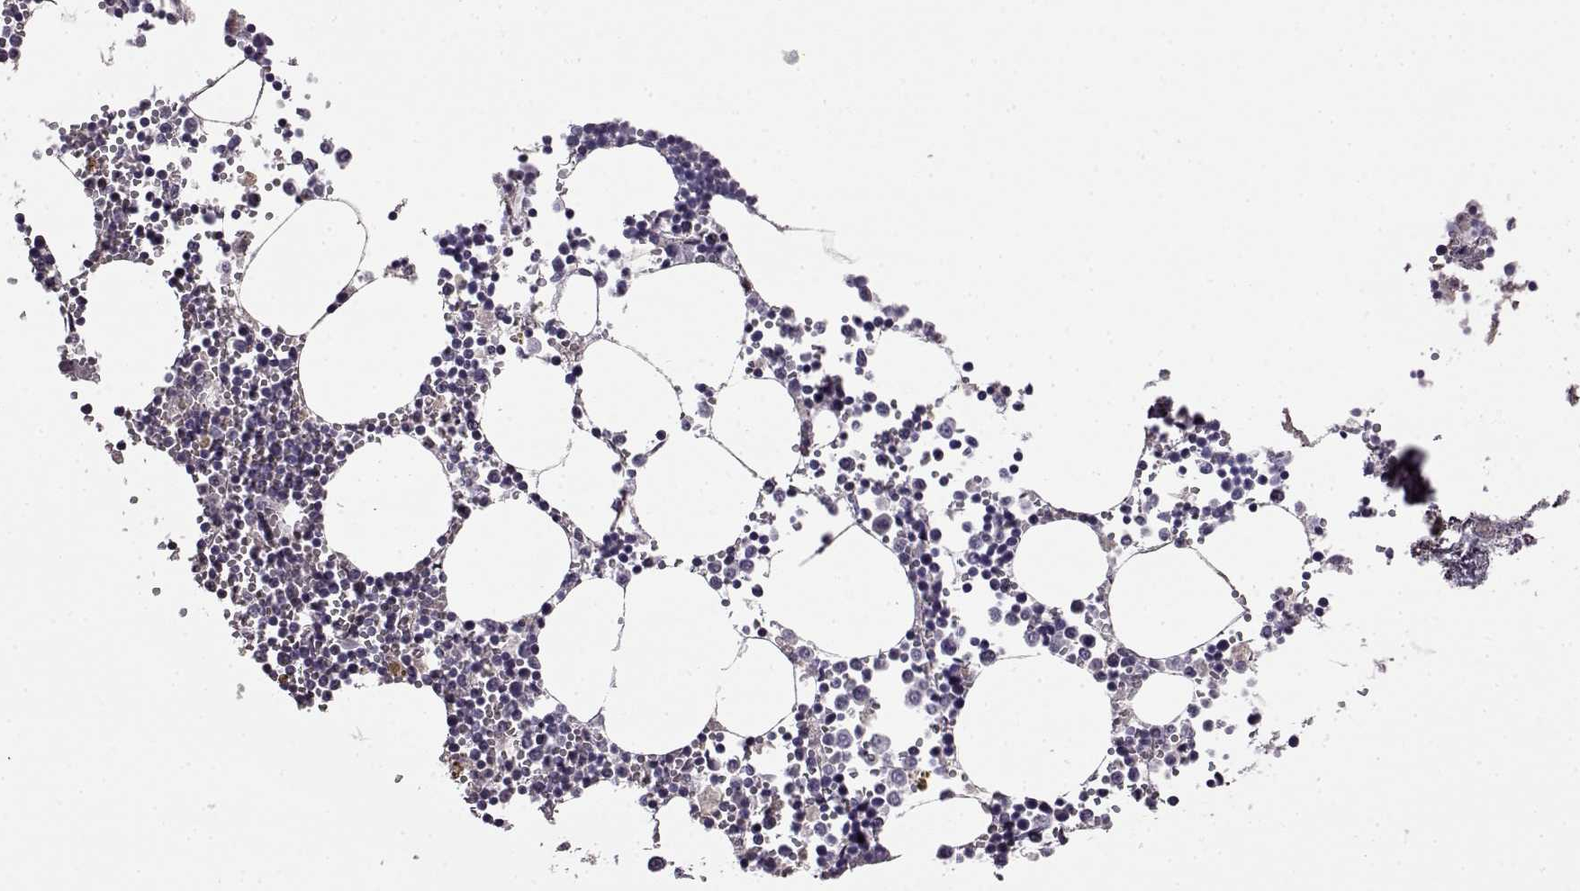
{"staining": {"intensity": "negative", "quantity": "none", "location": "none"}, "tissue": "bone marrow", "cell_type": "Hematopoietic cells", "image_type": "normal", "snomed": [{"axis": "morphology", "description": "Normal tissue, NOS"}, {"axis": "topography", "description": "Bone marrow"}], "caption": "Immunohistochemistry (IHC) image of benign bone marrow stained for a protein (brown), which displays no positivity in hematopoietic cells.", "gene": "EDDM3B", "patient": {"sex": "male", "age": 54}}